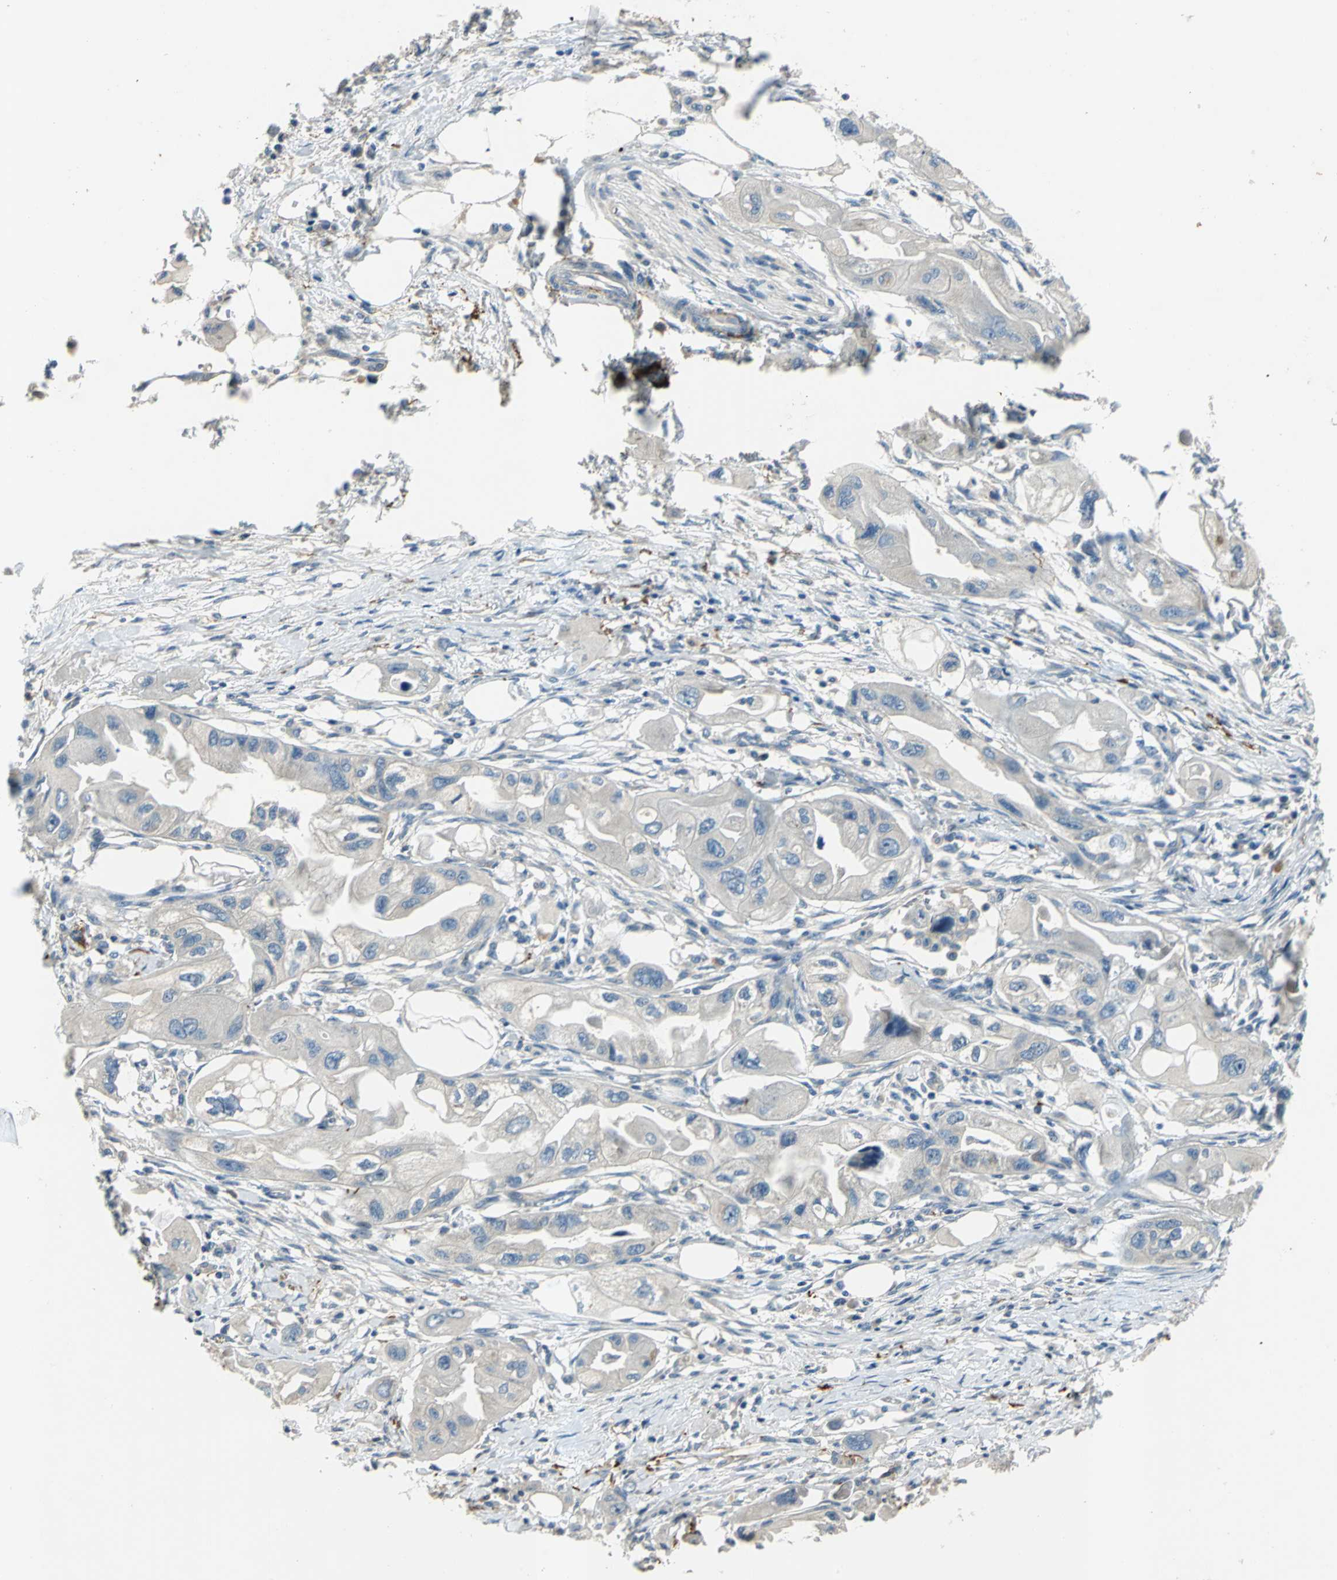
{"staining": {"intensity": "negative", "quantity": "none", "location": "none"}, "tissue": "endometrial cancer", "cell_type": "Tumor cells", "image_type": "cancer", "snomed": [{"axis": "morphology", "description": "Adenocarcinoma, NOS"}, {"axis": "topography", "description": "Endometrium"}], "caption": "Immunohistochemical staining of human endometrial adenocarcinoma shows no significant staining in tumor cells.", "gene": "SLC16A7", "patient": {"sex": "female", "age": 67}}